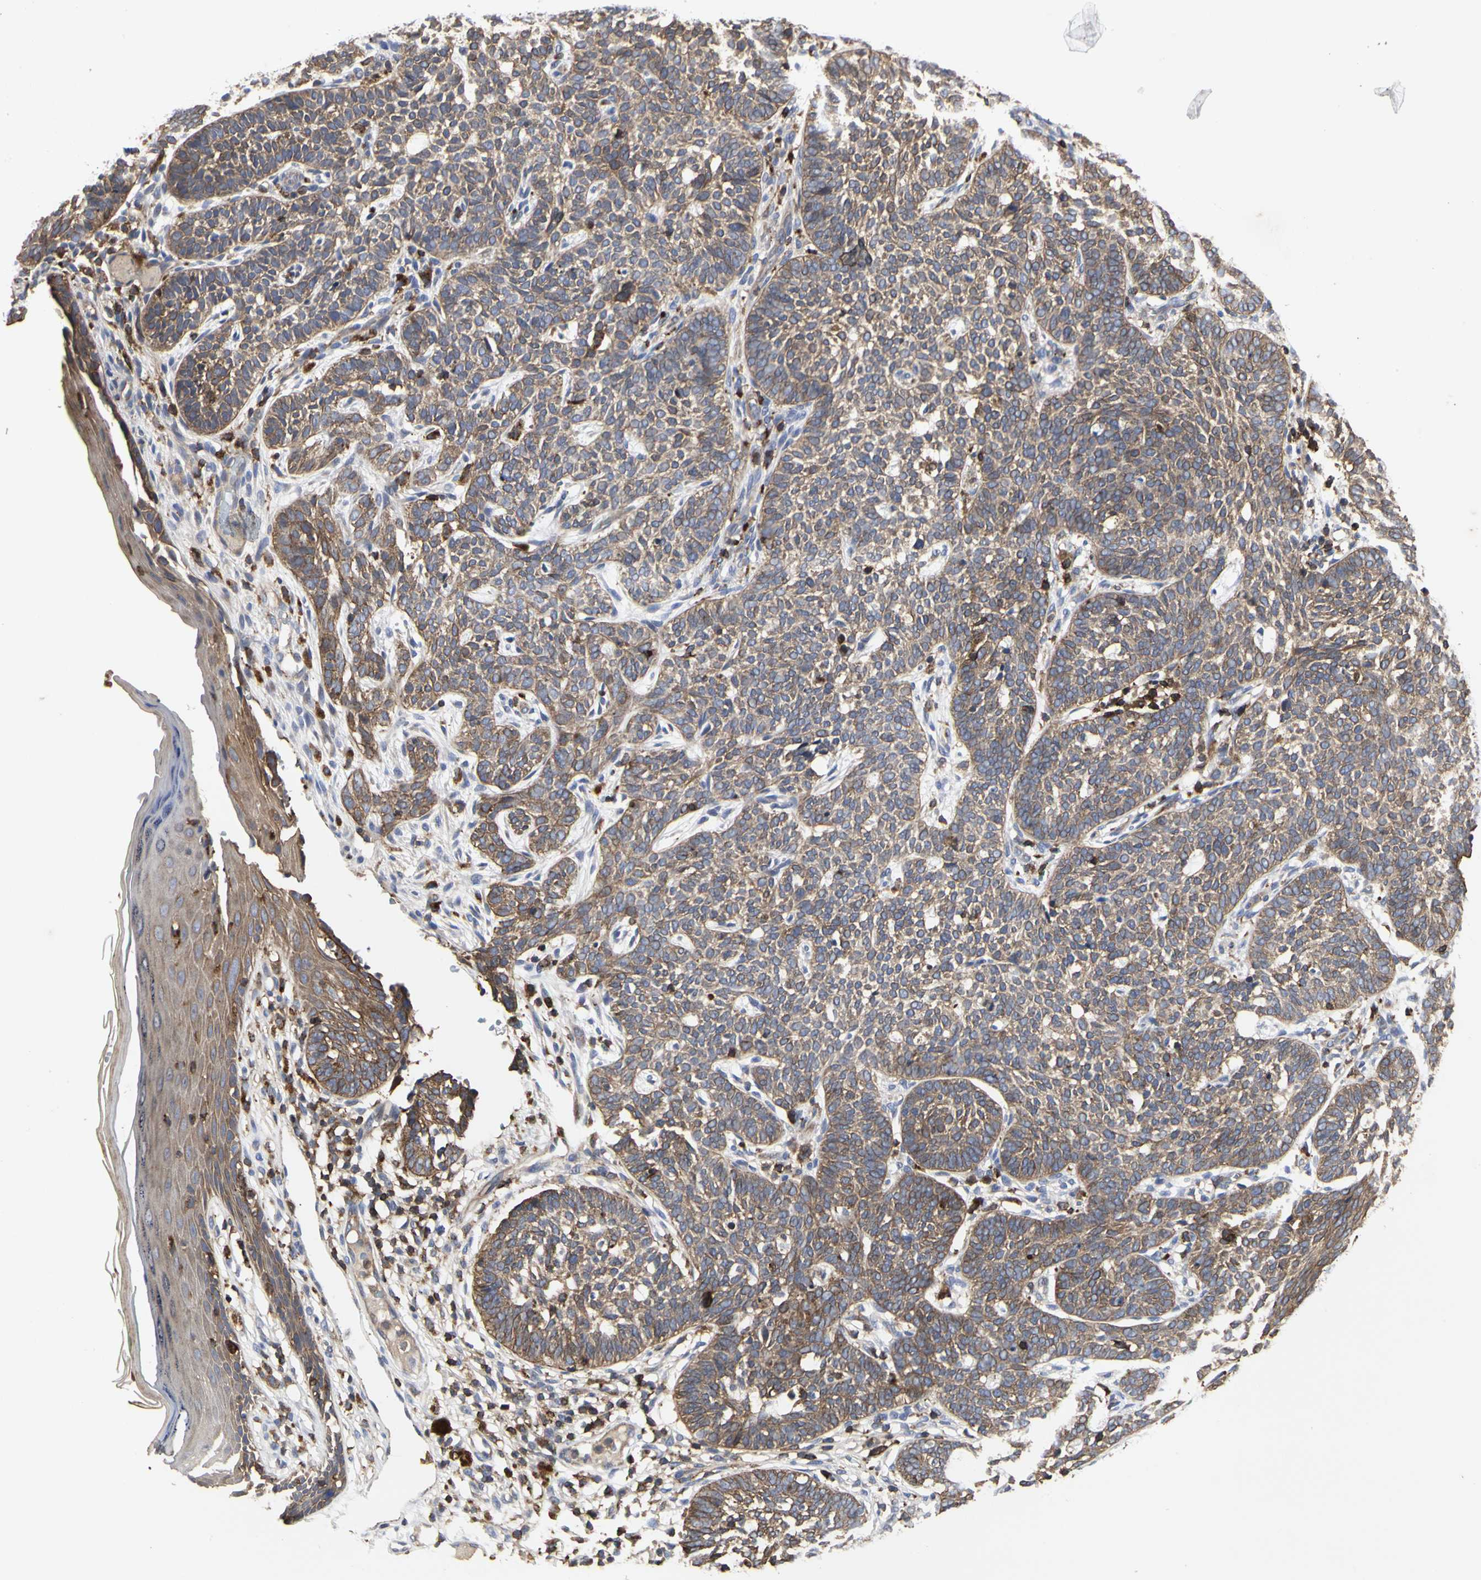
{"staining": {"intensity": "moderate", "quantity": ">75%", "location": "cytoplasmic/membranous"}, "tissue": "skin cancer", "cell_type": "Tumor cells", "image_type": "cancer", "snomed": [{"axis": "morphology", "description": "Normal tissue, NOS"}, {"axis": "morphology", "description": "Basal cell carcinoma"}, {"axis": "topography", "description": "Skin"}], "caption": "Skin cancer was stained to show a protein in brown. There is medium levels of moderate cytoplasmic/membranous expression in approximately >75% of tumor cells.", "gene": "NAPG", "patient": {"sex": "male", "age": 87}}